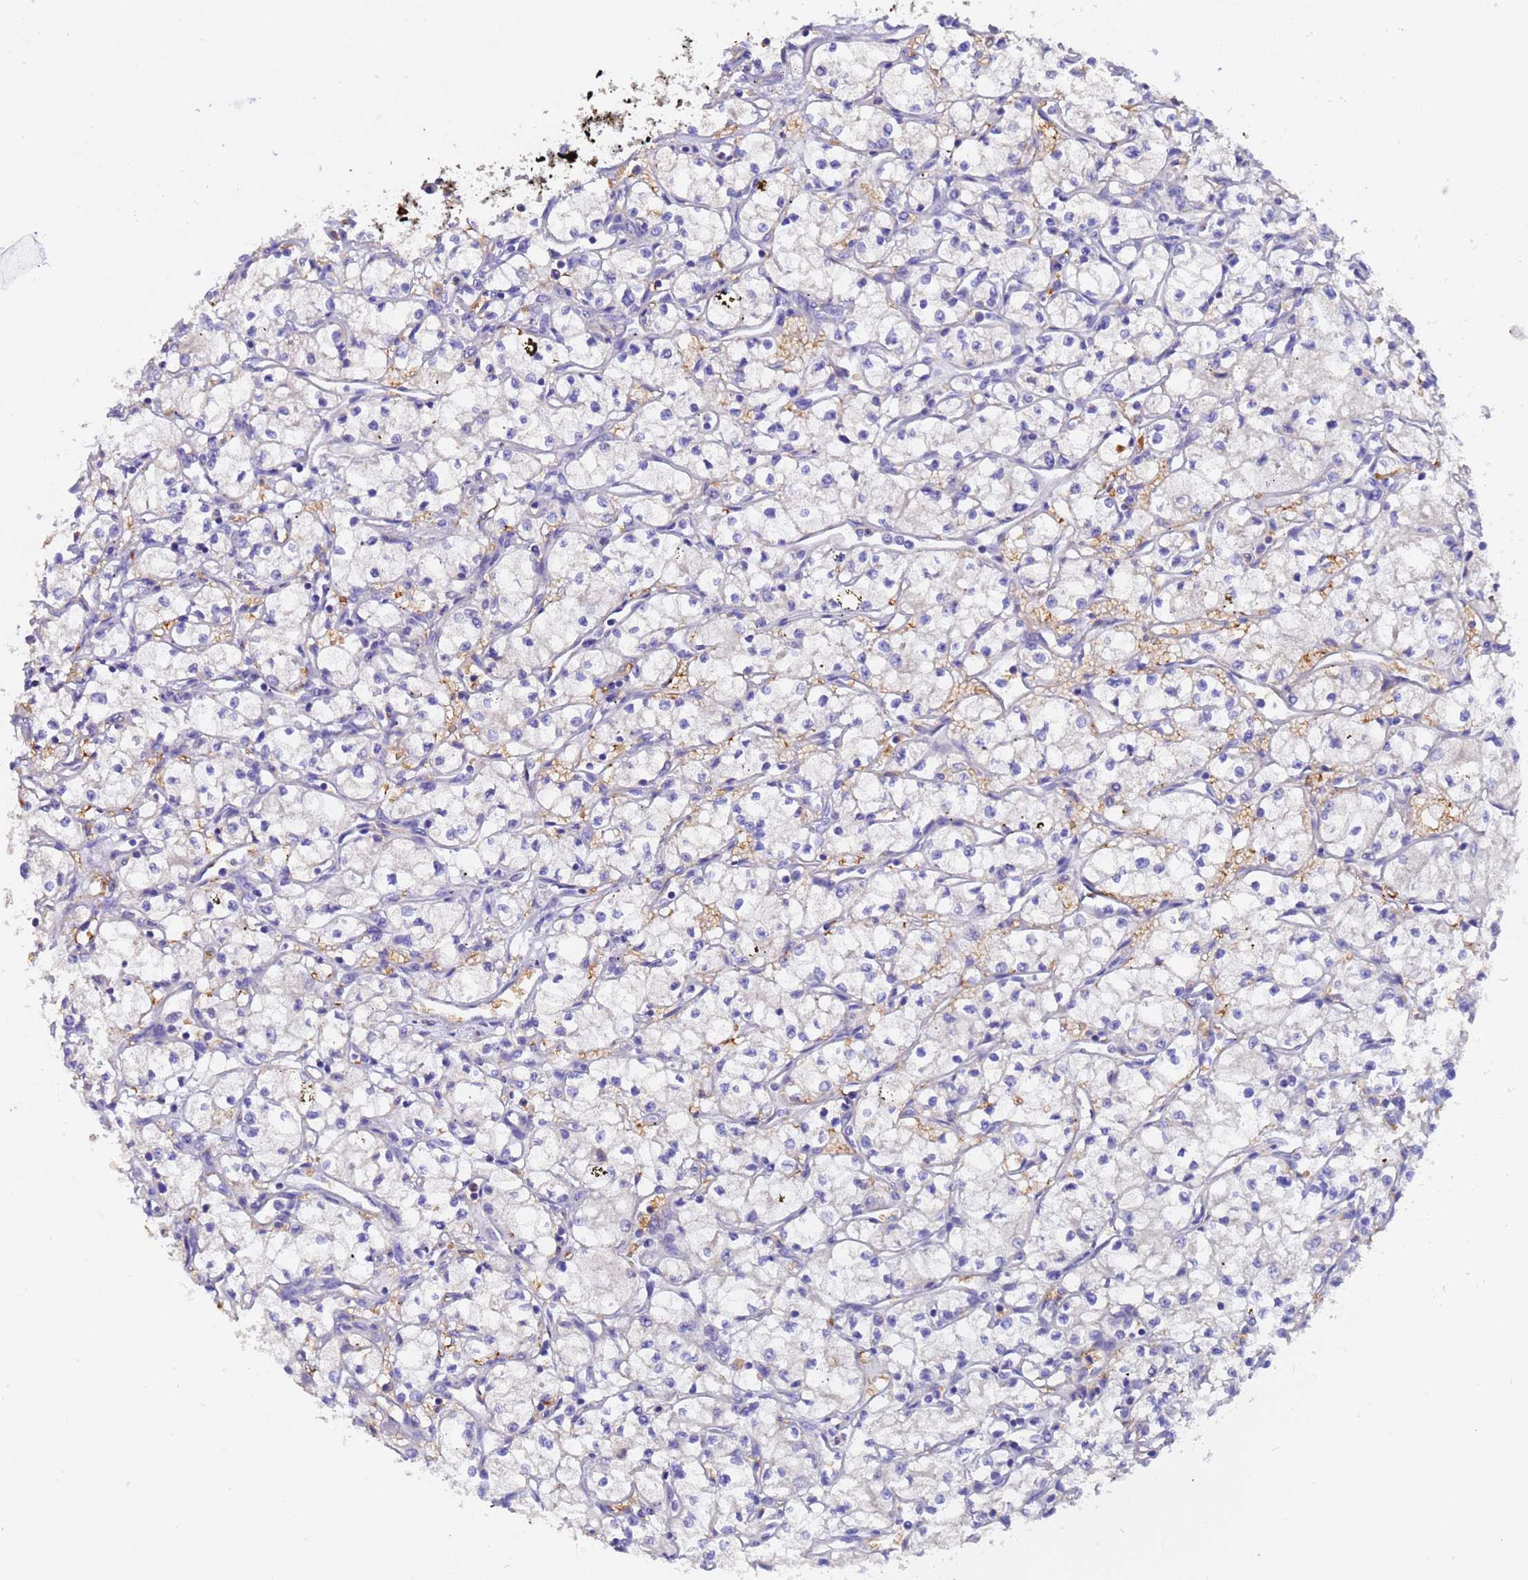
{"staining": {"intensity": "negative", "quantity": "none", "location": "none"}, "tissue": "renal cancer", "cell_type": "Tumor cells", "image_type": "cancer", "snomed": [{"axis": "morphology", "description": "Adenocarcinoma, NOS"}, {"axis": "topography", "description": "Kidney"}], "caption": "A high-resolution photomicrograph shows immunohistochemistry (IHC) staining of renal cancer (adenocarcinoma), which demonstrates no significant positivity in tumor cells. Brightfield microscopy of immunohistochemistry (IHC) stained with DAB (brown) and hematoxylin (blue), captured at high magnification.", "gene": "ELP6", "patient": {"sex": "male", "age": 59}}